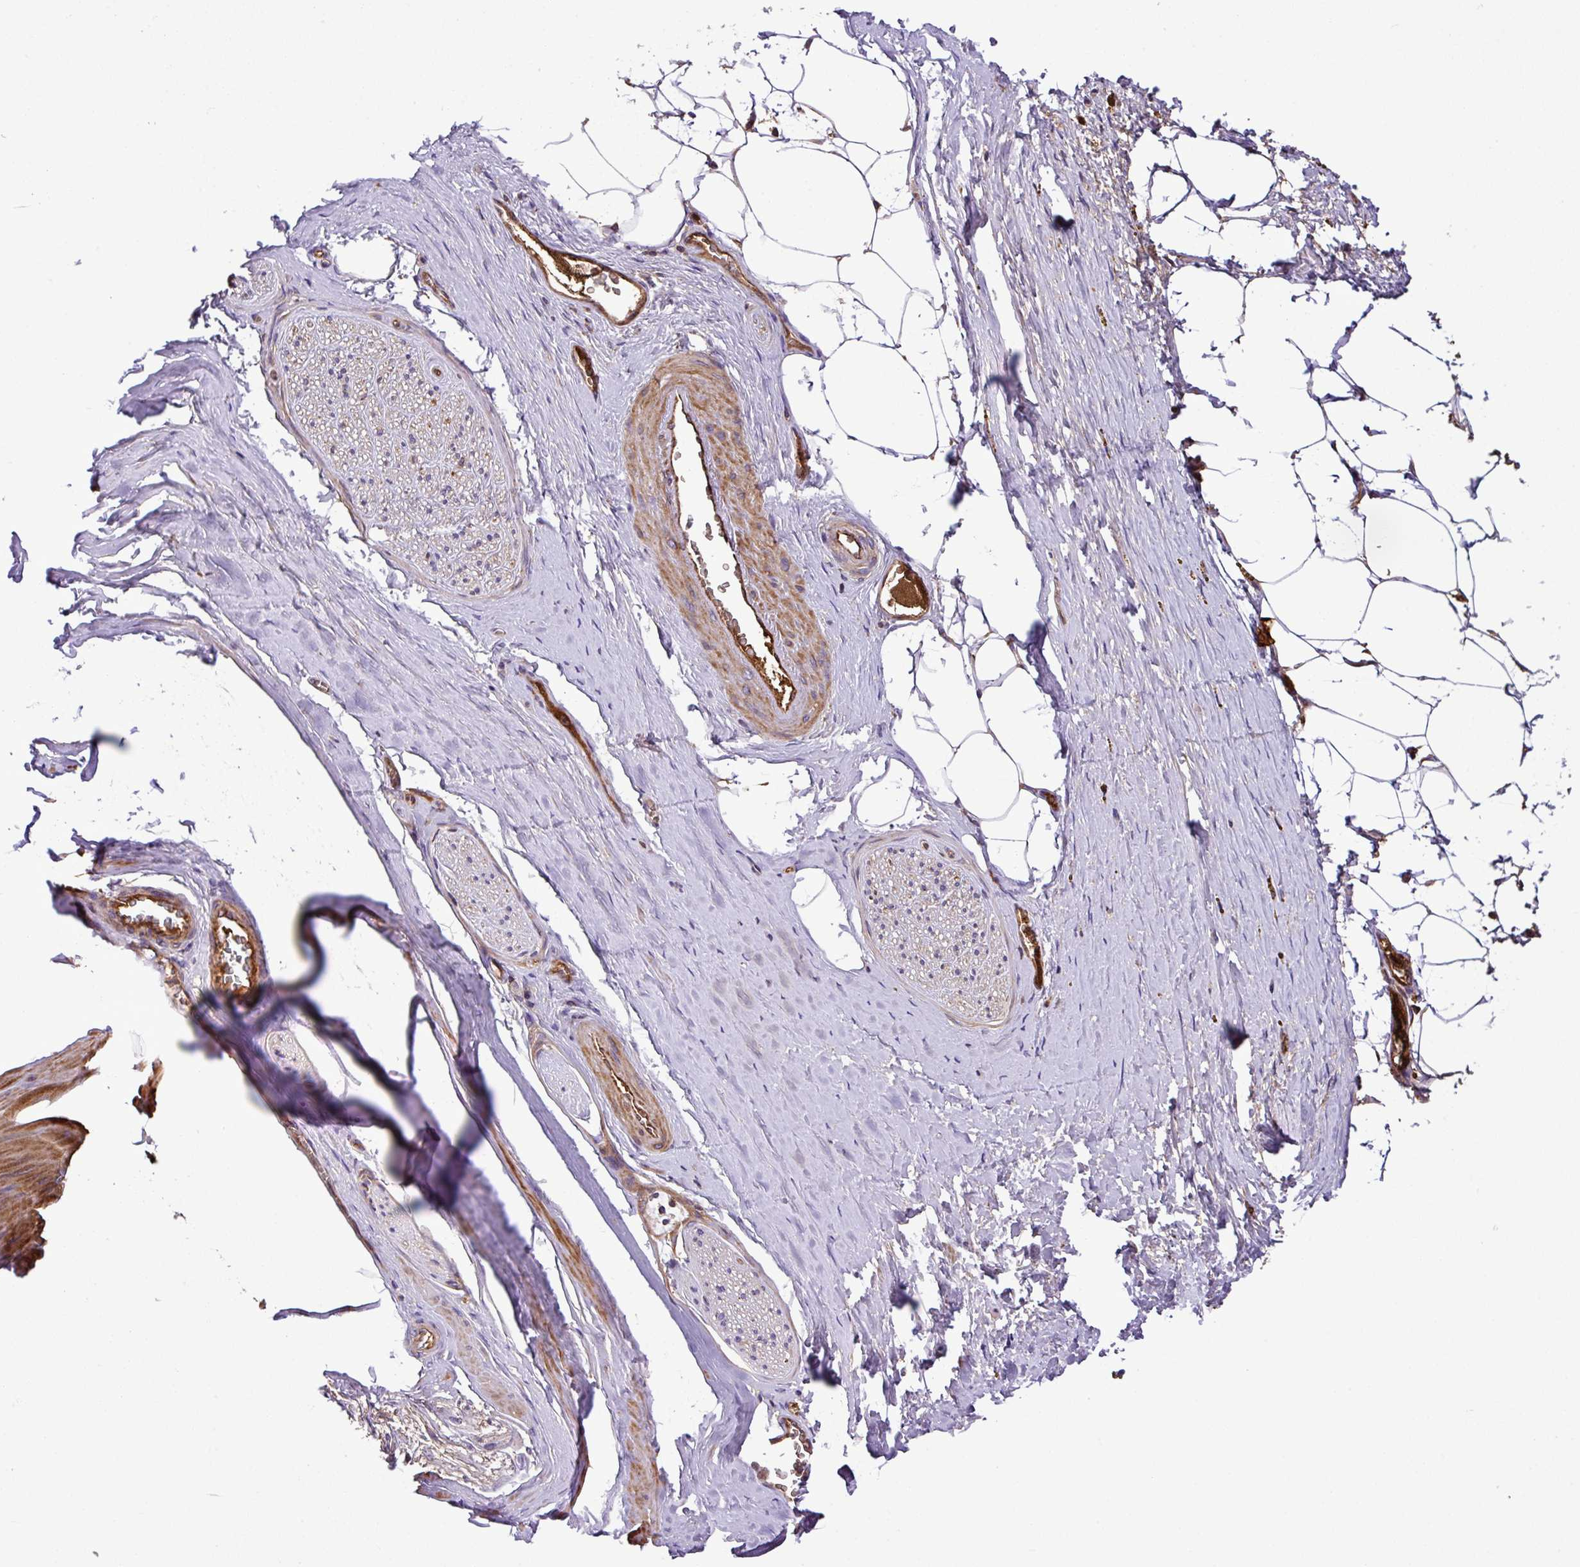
{"staining": {"intensity": "moderate", "quantity": "<25%", "location": "cytoplasmic/membranous"}, "tissue": "adipose tissue", "cell_type": "Adipocytes", "image_type": "normal", "snomed": [{"axis": "morphology", "description": "Normal tissue, NOS"}, {"axis": "morphology", "description": "Adenocarcinoma, High grade"}, {"axis": "topography", "description": "Prostate"}, {"axis": "topography", "description": "Peripheral nerve tissue"}], "caption": "Moderate cytoplasmic/membranous staining for a protein is present in about <25% of adipocytes of unremarkable adipose tissue using immunohistochemistry.", "gene": "ZNF266", "patient": {"sex": "male", "age": 68}}